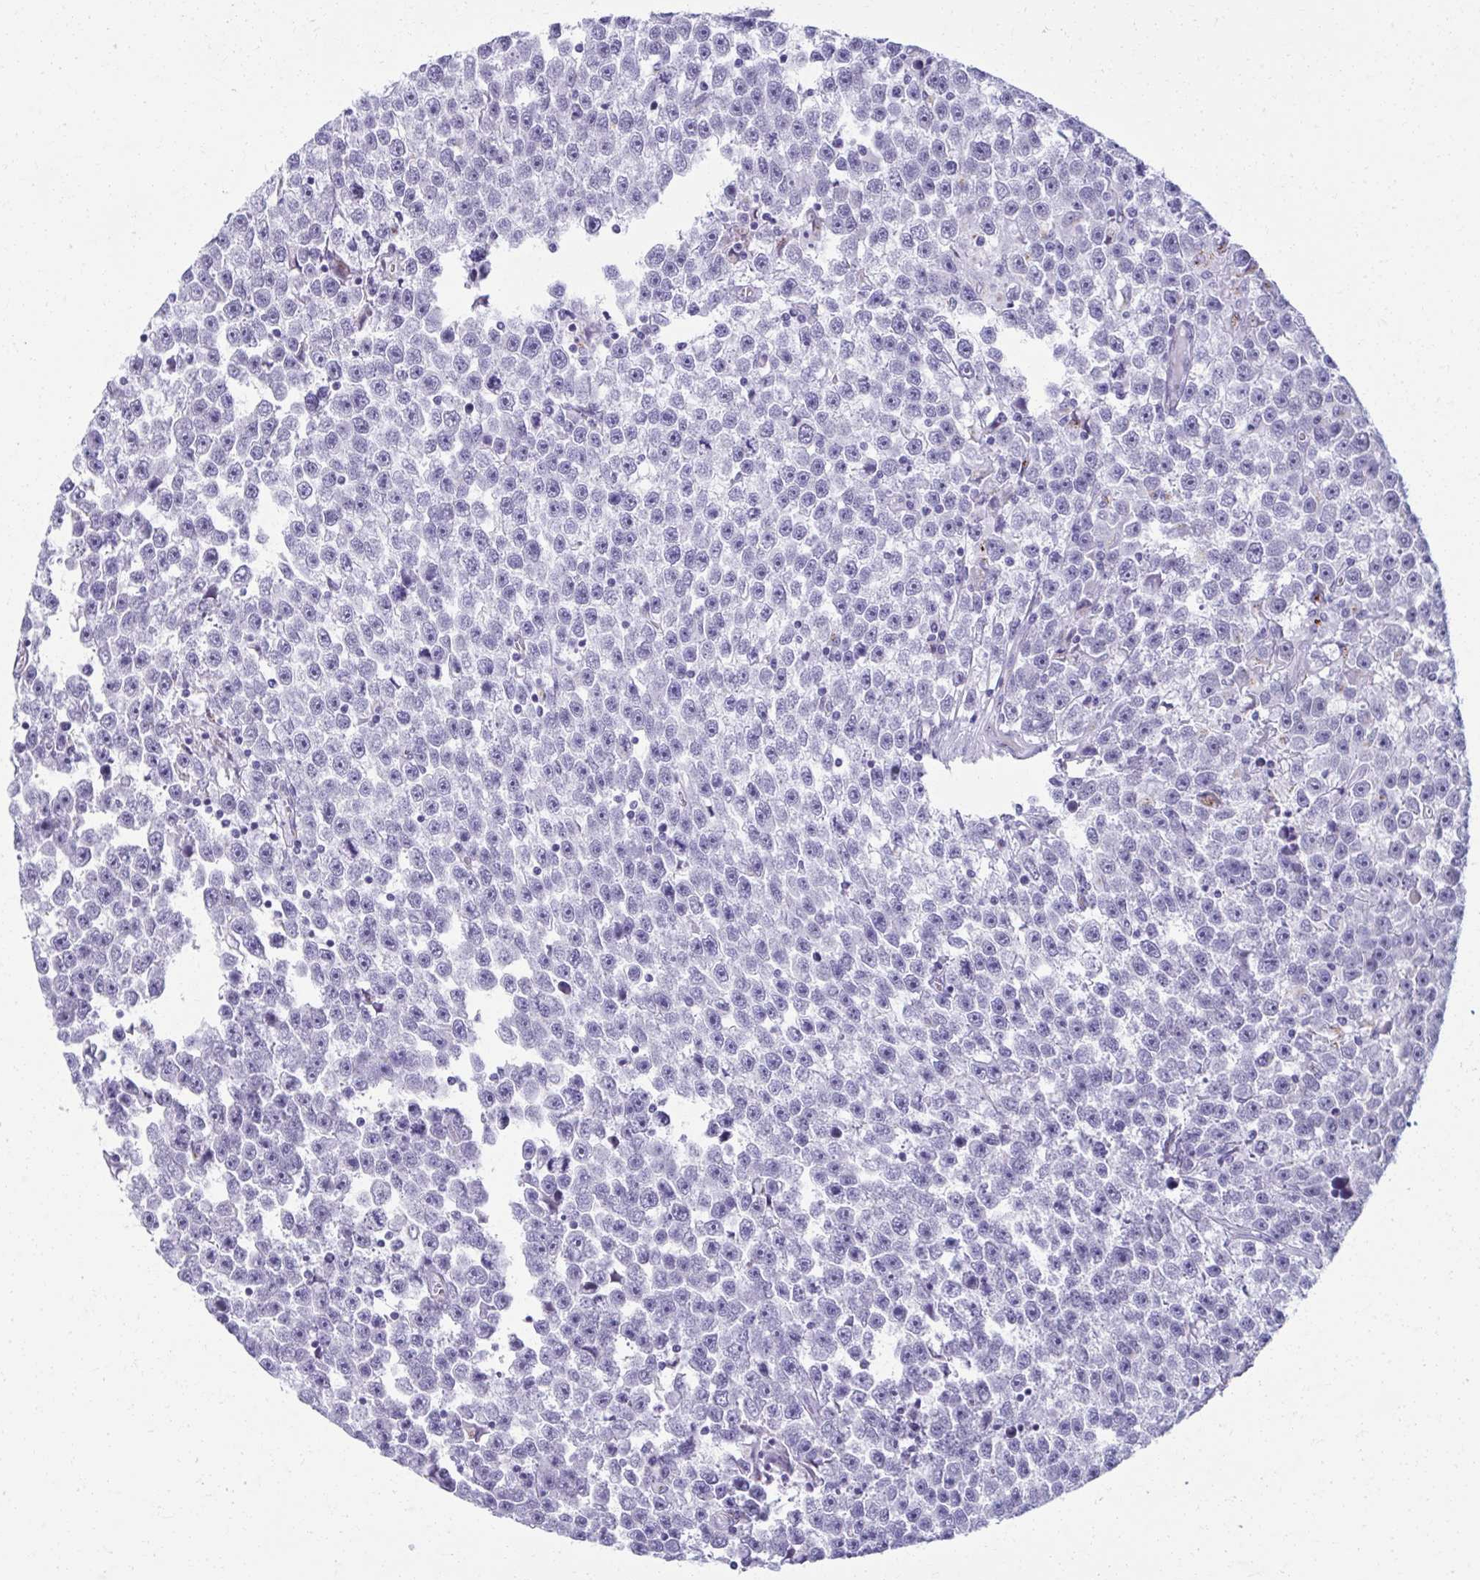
{"staining": {"intensity": "negative", "quantity": "none", "location": "none"}, "tissue": "testis cancer", "cell_type": "Tumor cells", "image_type": "cancer", "snomed": [{"axis": "morphology", "description": "Seminoma, NOS"}, {"axis": "topography", "description": "Testis"}], "caption": "An immunohistochemistry micrograph of testis cancer (seminoma) is shown. There is no staining in tumor cells of testis cancer (seminoma).", "gene": "ZNF682", "patient": {"sex": "male", "age": 31}}